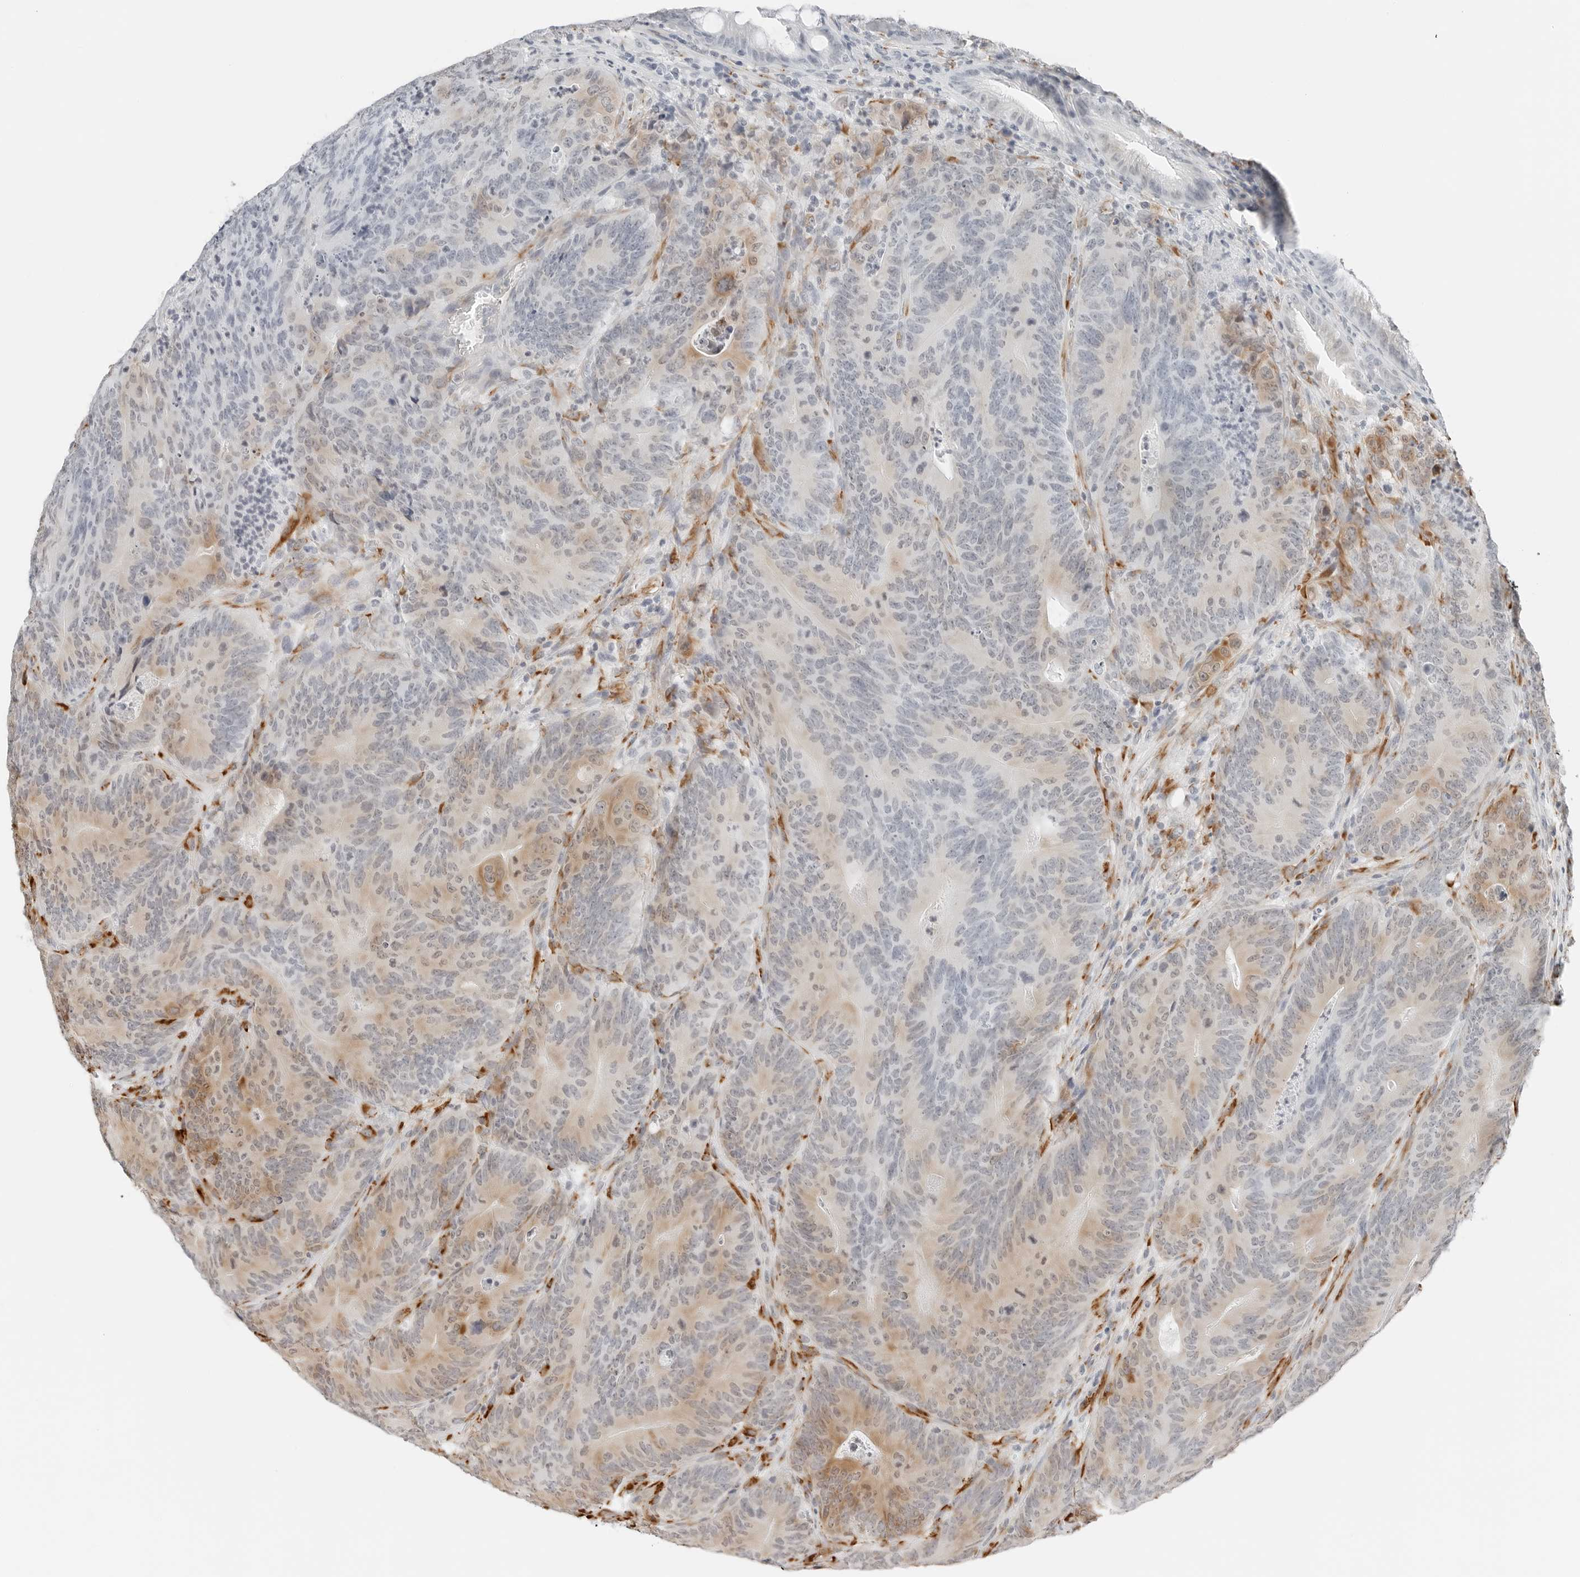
{"staining": {"intensity": "moderate", "quantity": "<25%", "location": "cytoplasmic/membranous"}, "tissue": "colorectal cancer", "cell_type": "Tumor cells", "image_type": "cancer", "snomed": [{"axis": "morphology", "description": "Normal tissue, NOS"}, {"axis": "topography", "description": "Colon"}], "caption": "High-magnification brightfield microscopy of colorectal cancer stained with DAB (3,3'-diaminobenzidine) (brown) and counterstained with hematoxylin (blue). tumor cells exhibit moderate cytoplasmic/membranous staining is seen in approximately<25% of cells. (DAB IHC with brightfield microscopy, high magnification).", "gene": "P4HA2", "patient": {"sex": "female", "age": 82}}